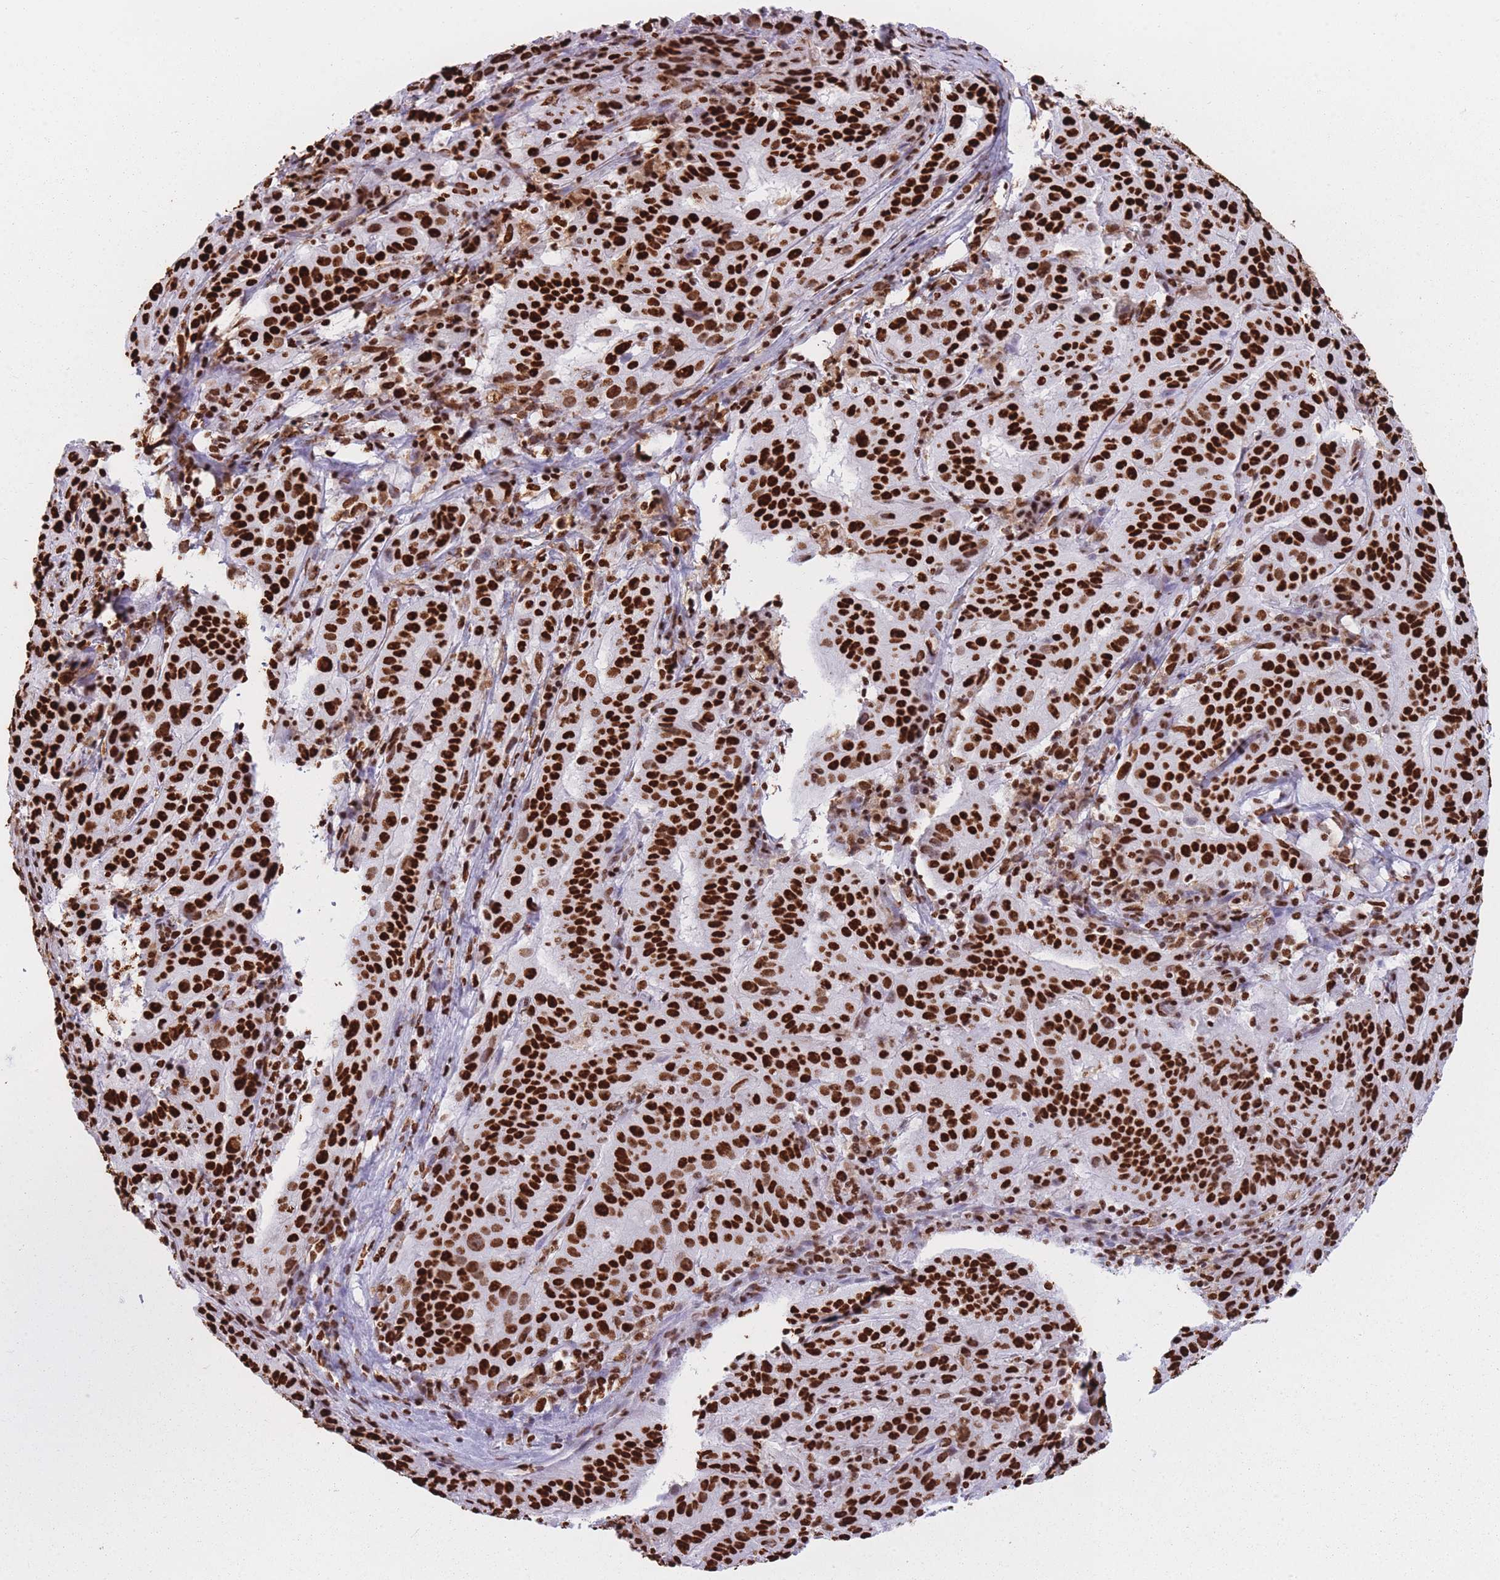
{"staining": {"intensity": "strong", "quantity": ">75%", "location": "nuclear"}, "tissue": "pancreatic cancer", "cell_type": "Tumor cells", "image_type": "cancer", "snomed": [{"axis": "morphology", "description": "Adenocarcinoma, NOS"}, {"axis": "topography", "description": "Pancreas"}], "caption": "Pancreatic cancer (adenocarcinoma) tissue reveals strong nuclear positivity in about >75% of tumor cells, visualized by immunohistochemistry.", "gene": "HNRNPUL1", "patient": {"sex": "male", "age": 63}}